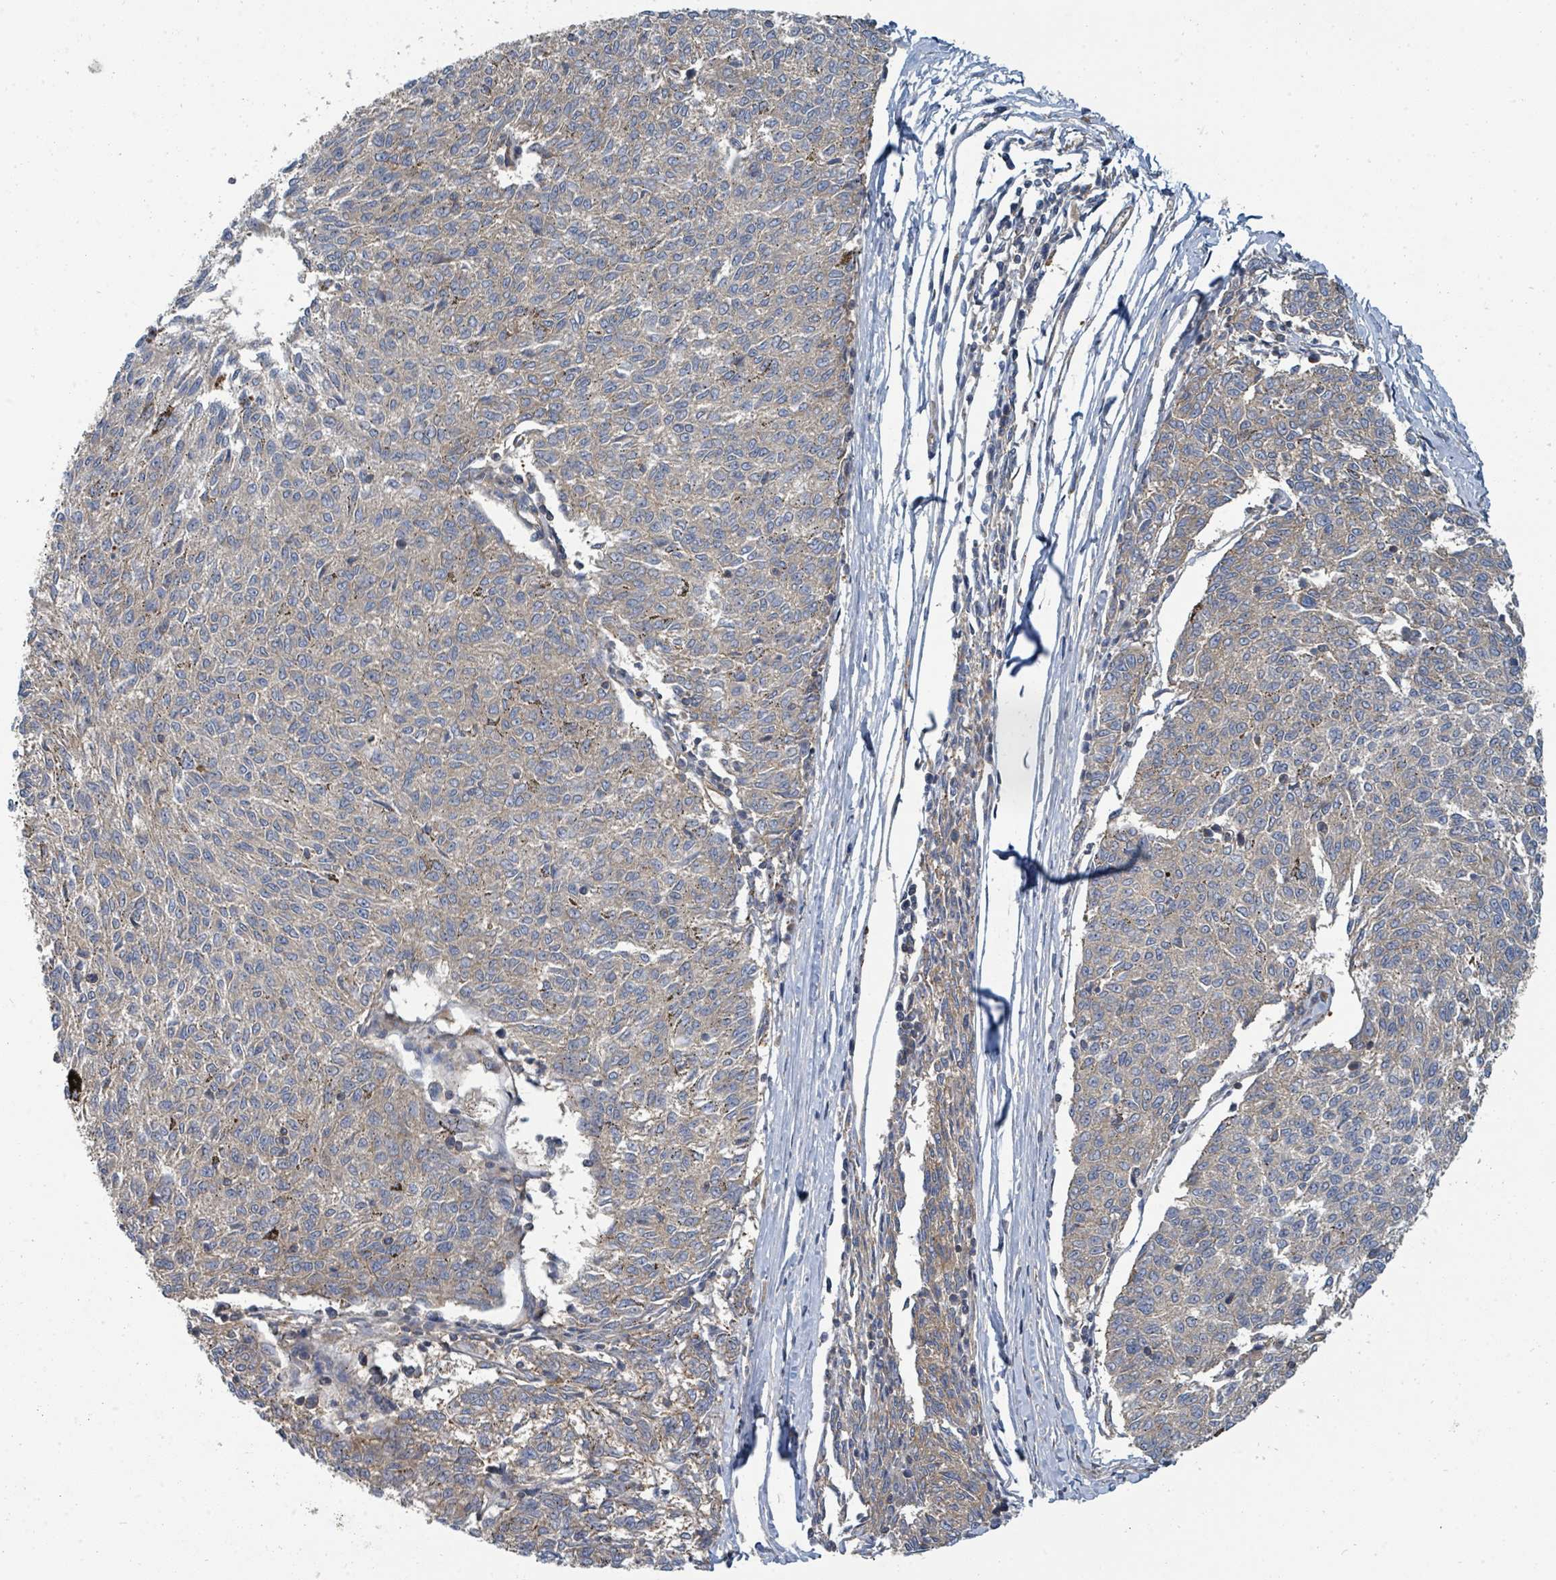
{"staining": {"intensity": "weak", "quantity": "<25%", "location": "cytoplasmic/membranous"}, "tissue": "melanoma", "cell_type": "Tumor cells", "image_type": "cancer", "snomed": [{"axis": "morphology", "description": "Malignant melanoma, NOS"}, {"axis": "topography", "description": "Skin"}], "caption": "A histopathology image of malignant melanoma stained for a protein reveals no brown staining in tumor cells. (DAB (3,3'-diaminobenzidine) immunohistochemistry visualized using brightfield microscopy, high magnification).", "gene": "BOLA2B", "patient": {"sex": "female", "age": 72}}